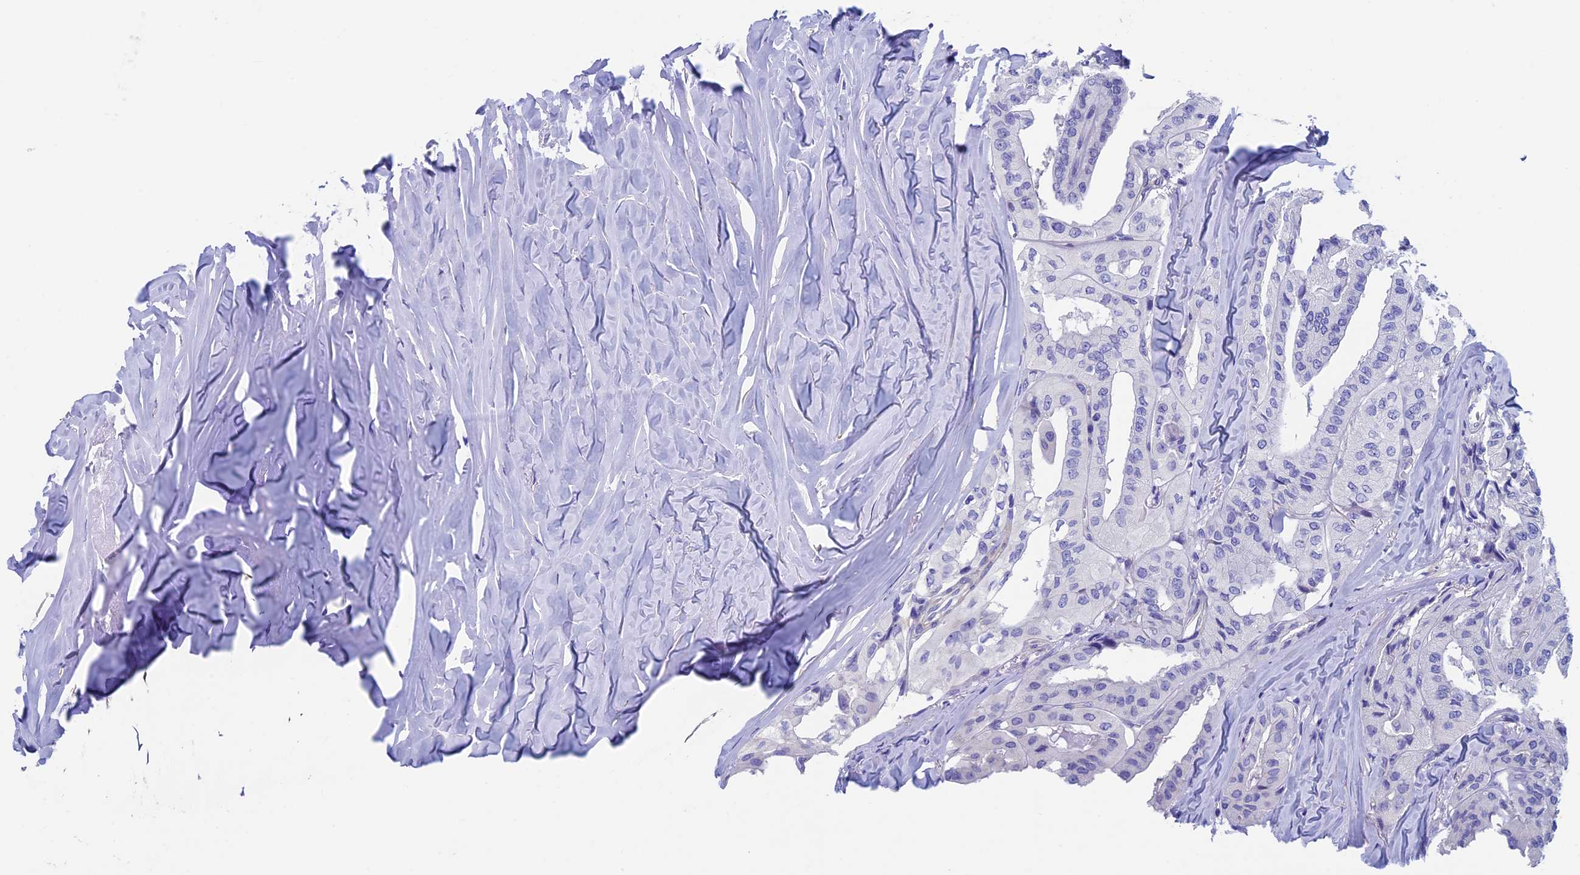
{"staining": {"intensity": "negative", "quantity": "none", "location": "none"}, "tissue": "thyroid cancer", "cell_type": "Tumor cells", "image_type": "cancer", "snomed": [{"axis": "morphology", "description": "Papillary adenocarcinoma, NOS"}, {"axis": "topography", "description": "Thyroid gland"}], "caption": "A high-resolution photomicrograph shows IHC staining of papillary adenocarcinoma (thyroid), which reveals no significant positivity in tumor cells.", "gene": "ADH7", "patient": {"sex": "female", "age": 59}}